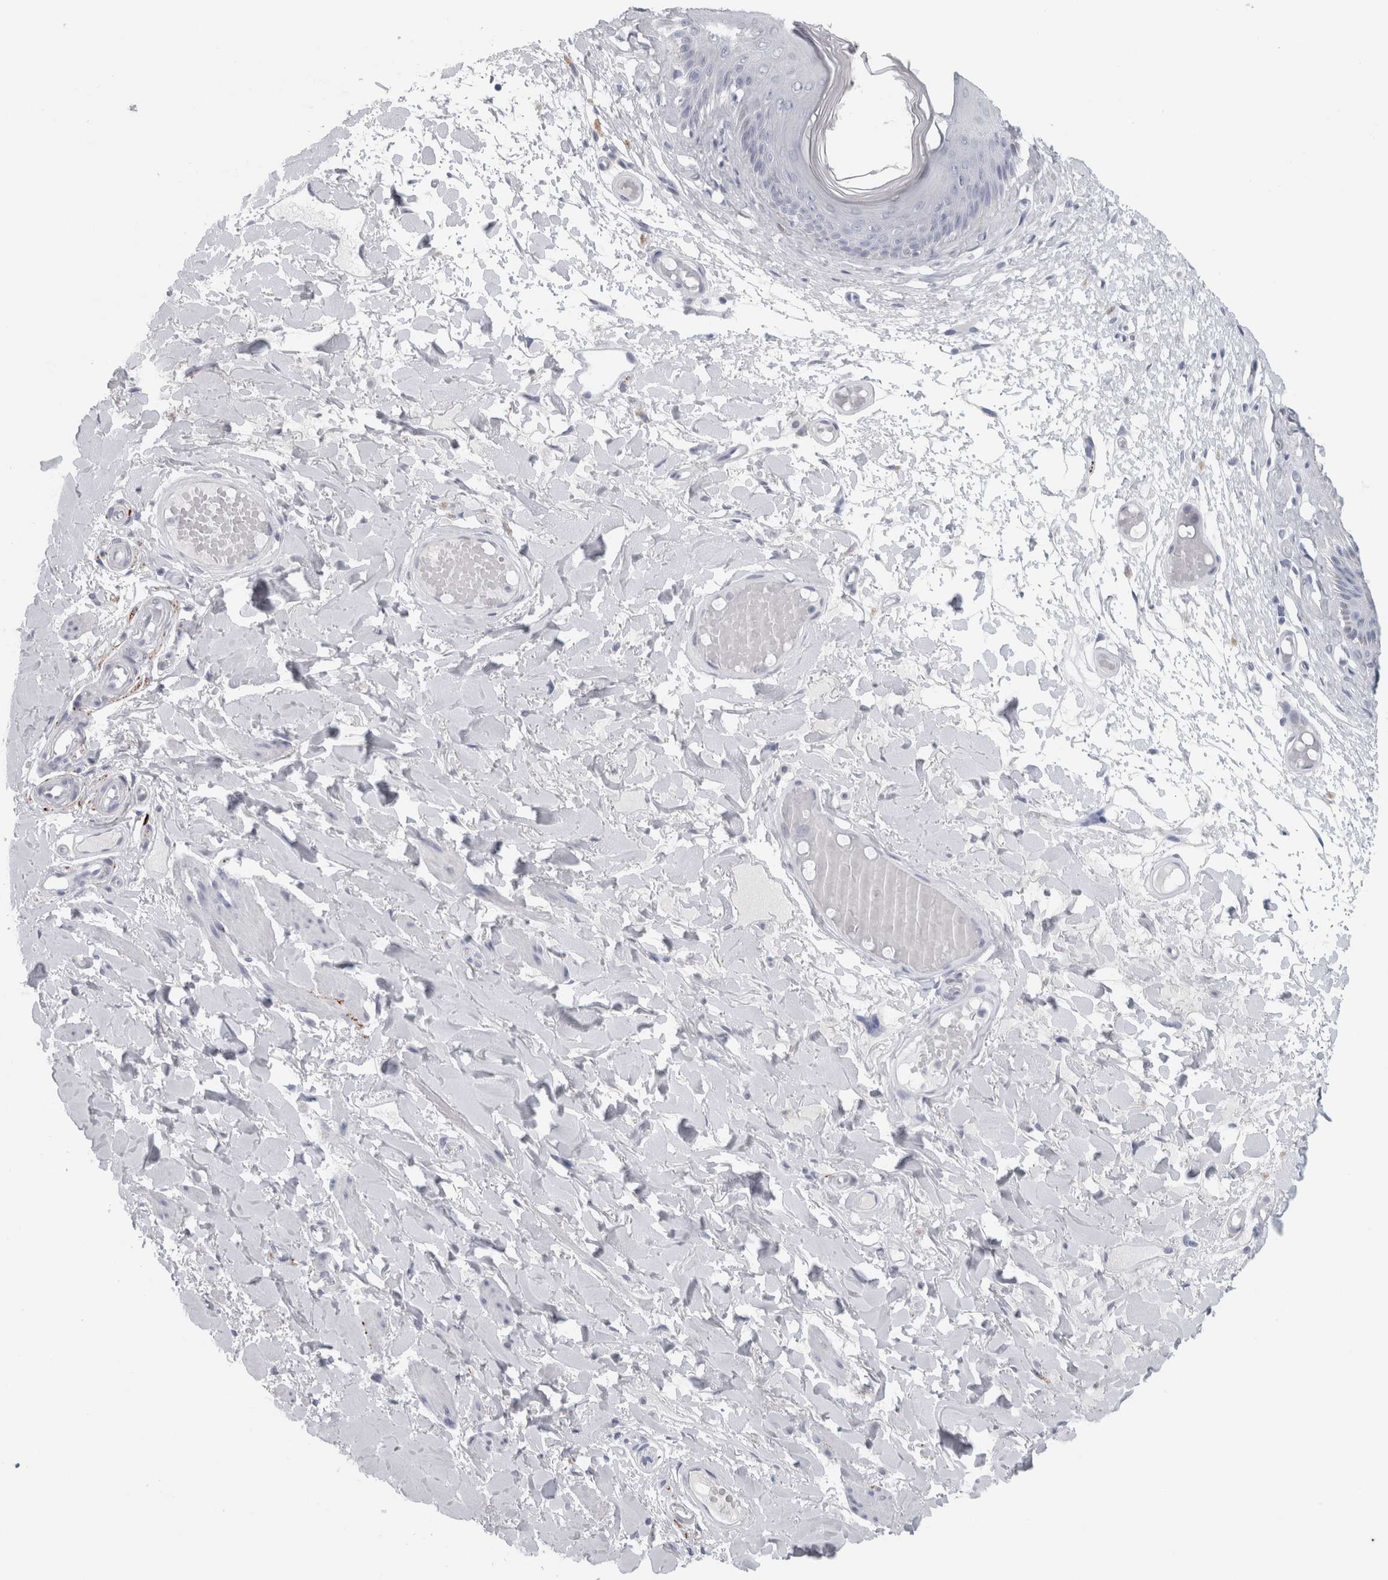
{"staining": {"intensity": "negative", "quantity": "none", "location": "none"}, "tissue": "skin", "cell_type": "Epidermal cells", "image_type": "normal", "snomed": [{"axis": "morphology", "description": "Normal tissue, NOS"}, {"axis": "topography", "description": "Vulva"}], "caption": "A high-resolution micrograph shows immunohistochemistry (IHC) staining of benign skin, which reveals no significant staining in epidermal cells. (DAB (3,3'-diaminobenzidine) IHC, high magnification).", "gene": "CPE", "patient": {"sex": "female", "age": 73}}